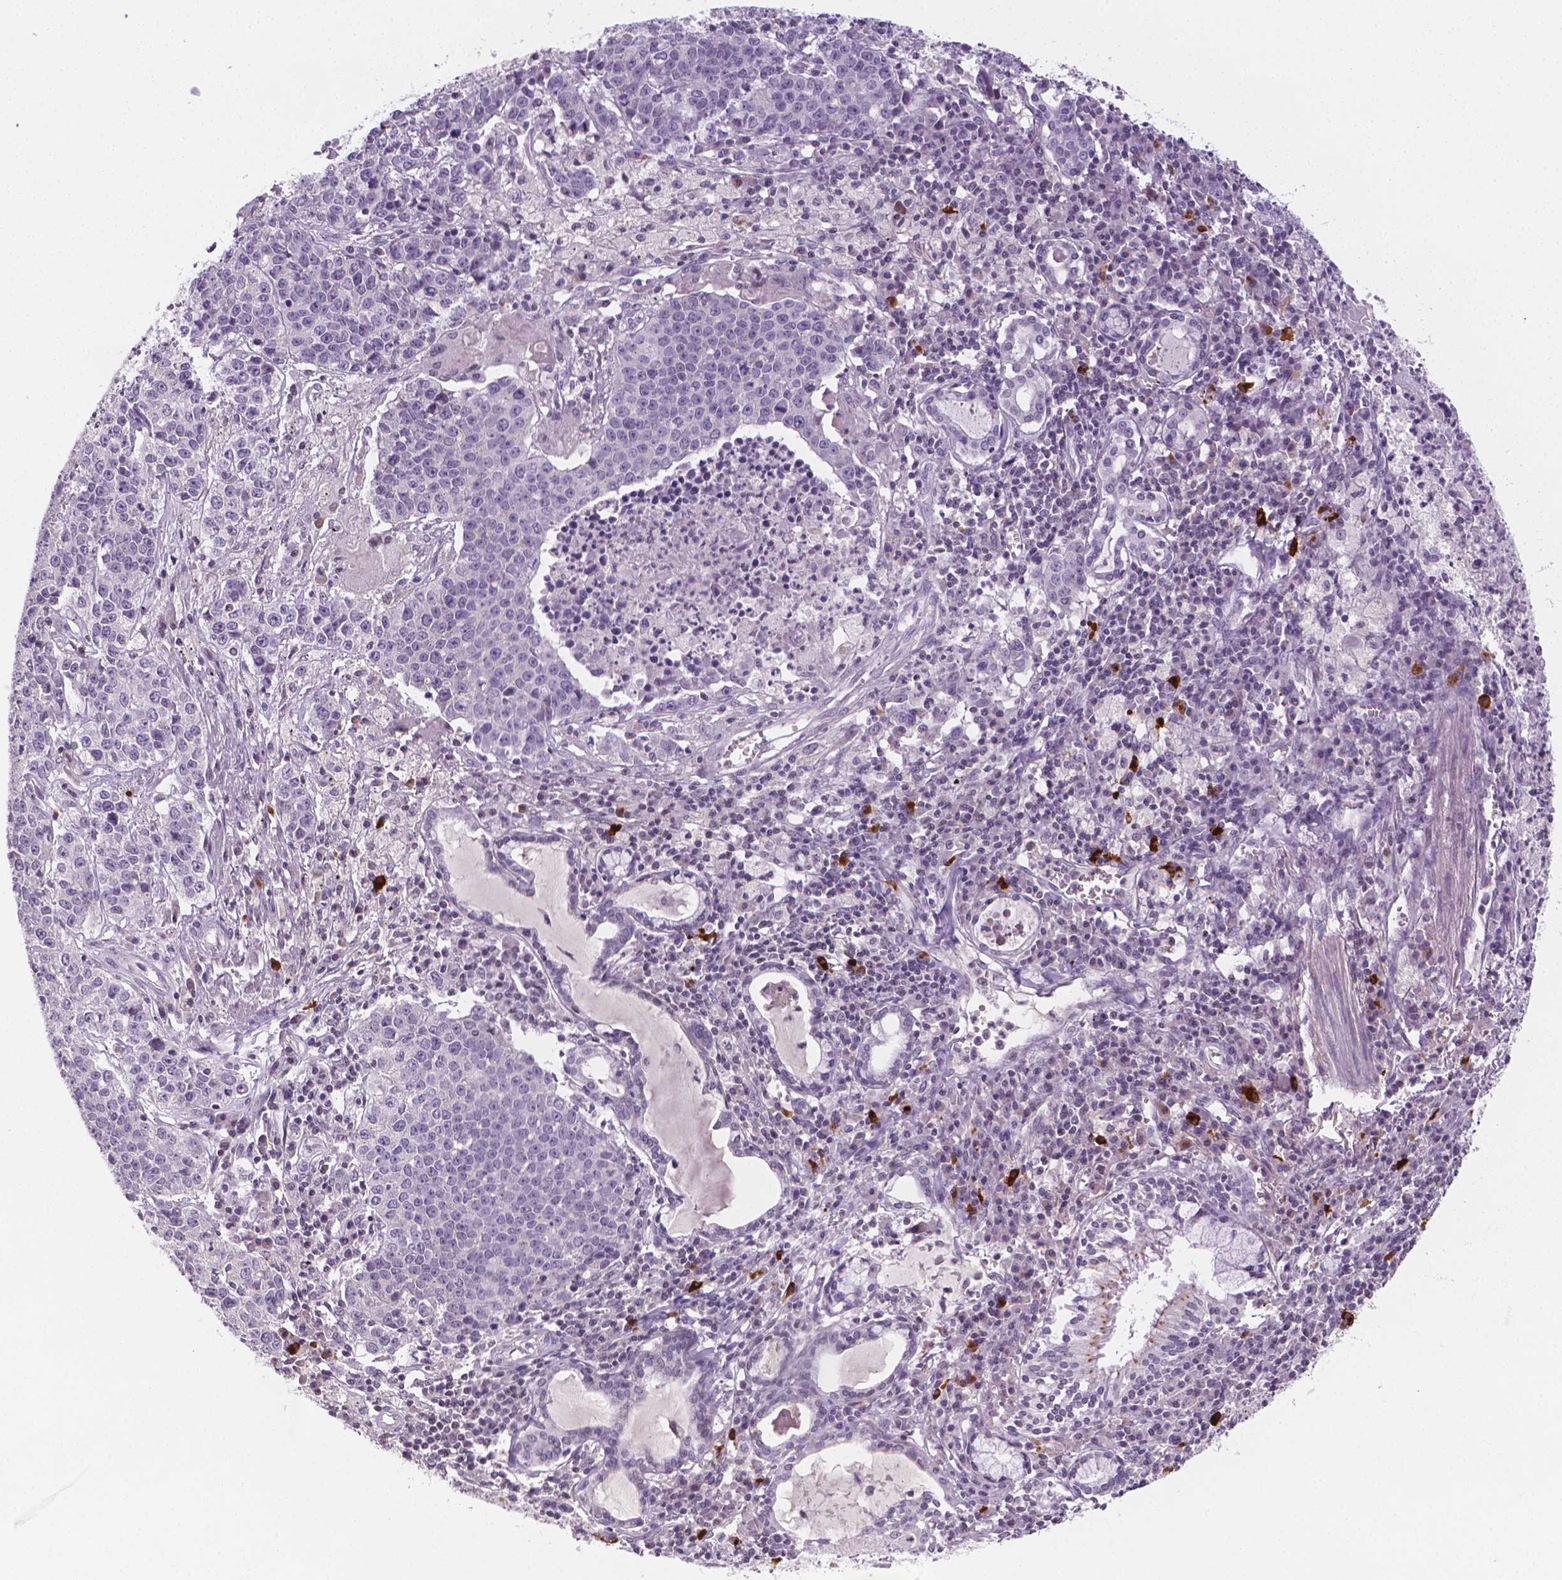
{"staining": {"intensity": "negative", "quantity": "none", "location": "none"}, "tissue": "lung cancer", "cell_type": "Tumor cells", "image_type": "cancer", "snomed": [{"axis": "morphology", "description": "Squamous cell carcinoma, NOS"}, {"axis": "morphology", "description": "Squamous cell carcinoma, metastatic, NOS"}, {"axis": "topography", "description": "Lung"}, {"axis": "topography", "description": "Pleura, NOS"}], "caption": "Immunohistochemistry (IHC) histopathology image of neoplastic tissue: human lung squamous cell carcinoma stained with DAB shows no significant protein staining in tumor cells.", "gene": "NCAN", "patient": {"sex": "male", "age": 72}}